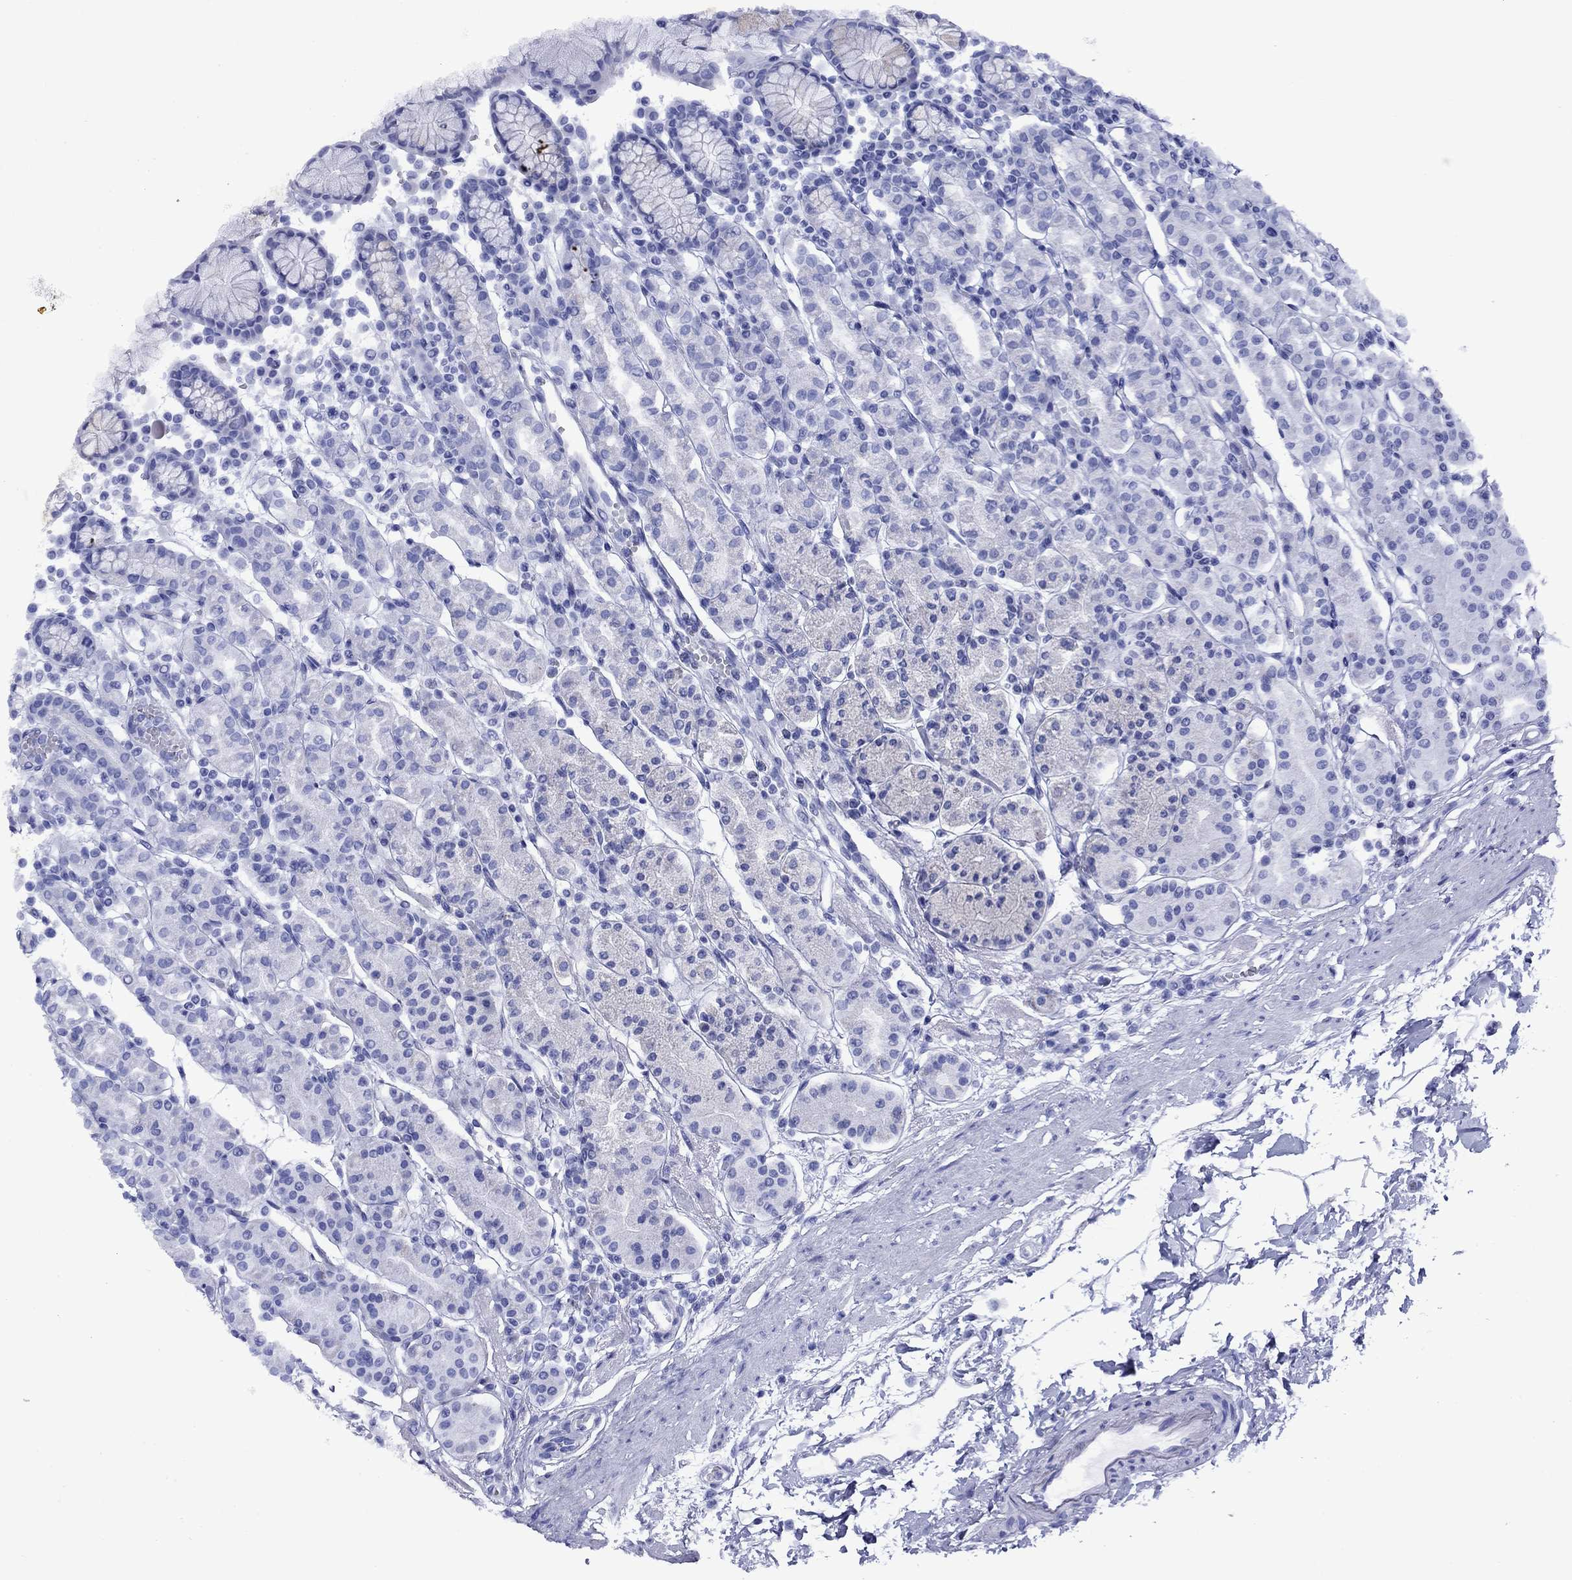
{"staining": {"intensity": "negative", "quantity": "none", "location": "none"}, "tissue": "stomach", "cell_type": "Glandular cells", "image_type": "normal", "snomed": [{"axis": "morphology", "description": "Normal tissue, NOS"}, {"axis": "topography", "description": "Stomach, upper"}, {"axis": "topography", "description": "Stomach"}], "caption": "A micrograph of human stomach is negative for staining in glandular cells. (DAB immunohistochemistry, high magnification).", "gene": "GIP", "patient": {"sex": "male", "age": 62}}